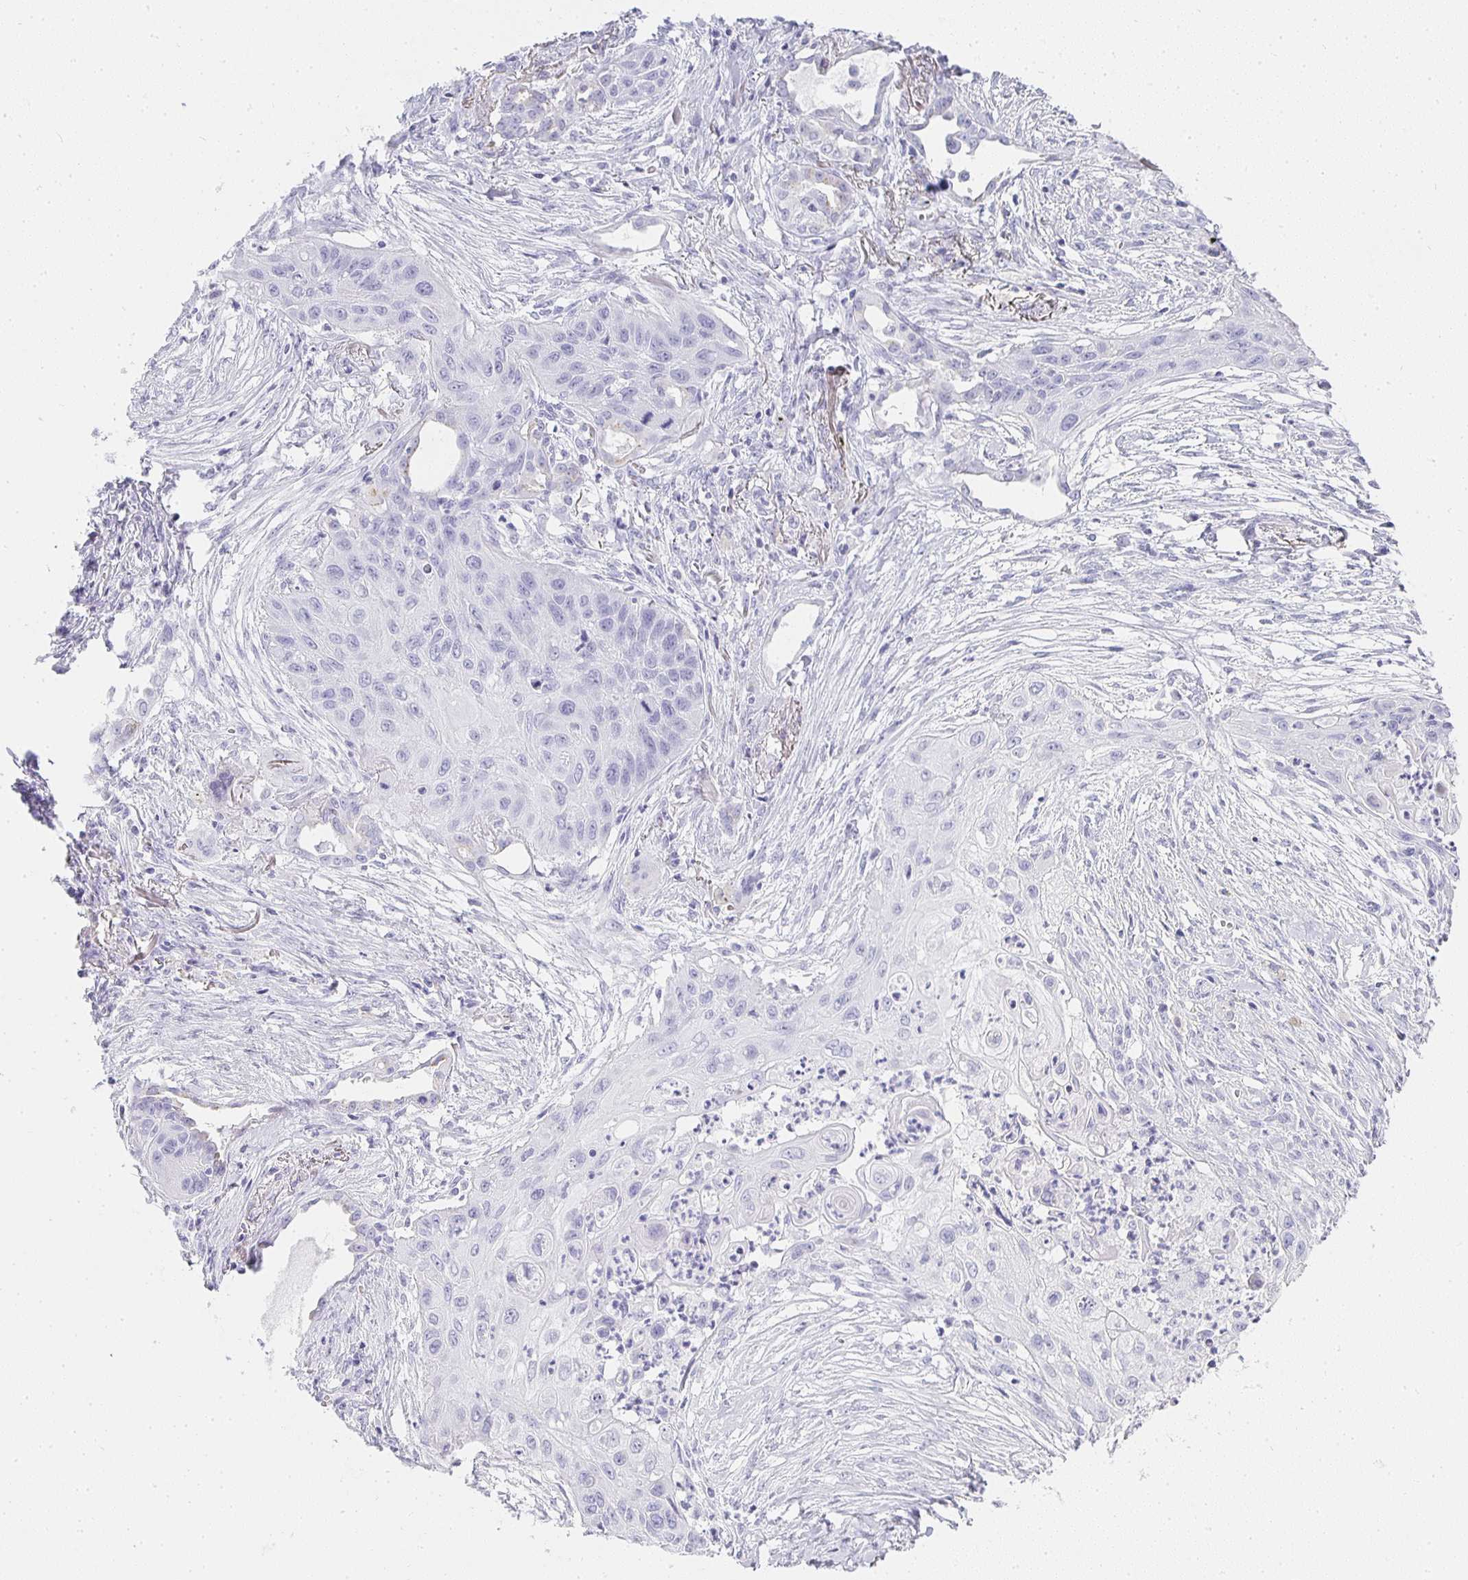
{"staining": {"intensity": "negative", "quantity": "none", "location": "none"}, "tissue": "lung cancer", "cell_type": "Tumor cells", "image_type": "cancer", "snomed": [{"axis": "morphology", "description": "Squamous cell carcinoma, NOS"}, {"axis": "topography", "description": "Lung"}], "caption": "The histopathology image demonstrates no staining of tumor cells in lung cancer (squamous cell carcinoma). Nuclei are stained in blue.", "gene": "TPSD1", "patient": {"sex": "male", "age": 71}}